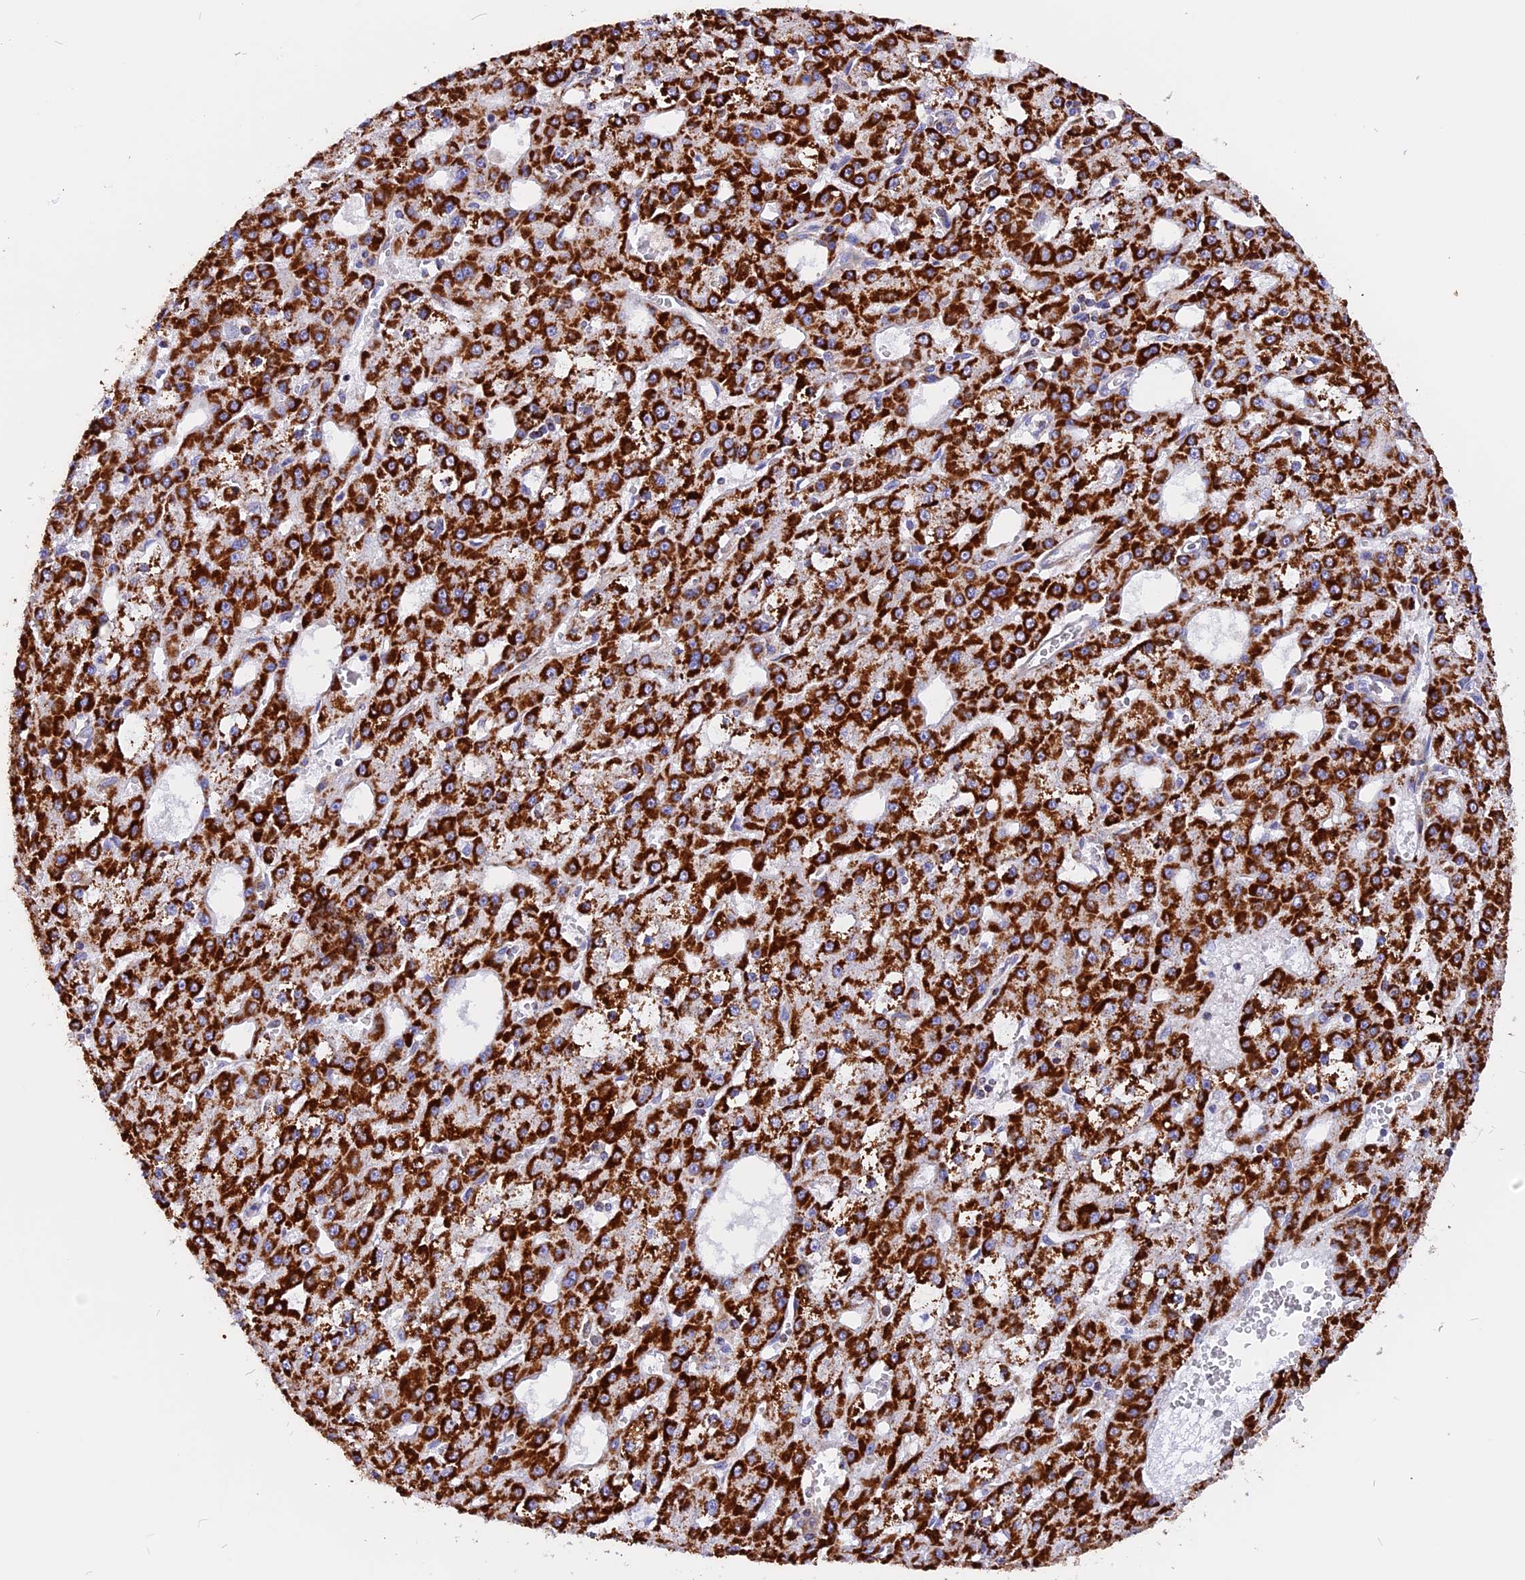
{"staining": {"intensity": "strong", "quantity": ">75%", "location": "cytoplasmic/membranous"}, "tissue": "liver cancer", "cell_type": "Tumor cells", "image_type": "cancer", "snomed": [{"axis": "morphology", "description": "Carcinoma, Hepatocellular, NOS"}, {"axis": "topography", "description": "Liver"}], "caption": "Hepatocellular carcinoma (liver) stained with DAB immunohistochemistry shows high levels of strong cytoplasmic/membranous staining in approximately >75% of tumor cells.", "gene": "GCDH", "patient": {"sex": "male", "age": 47}}